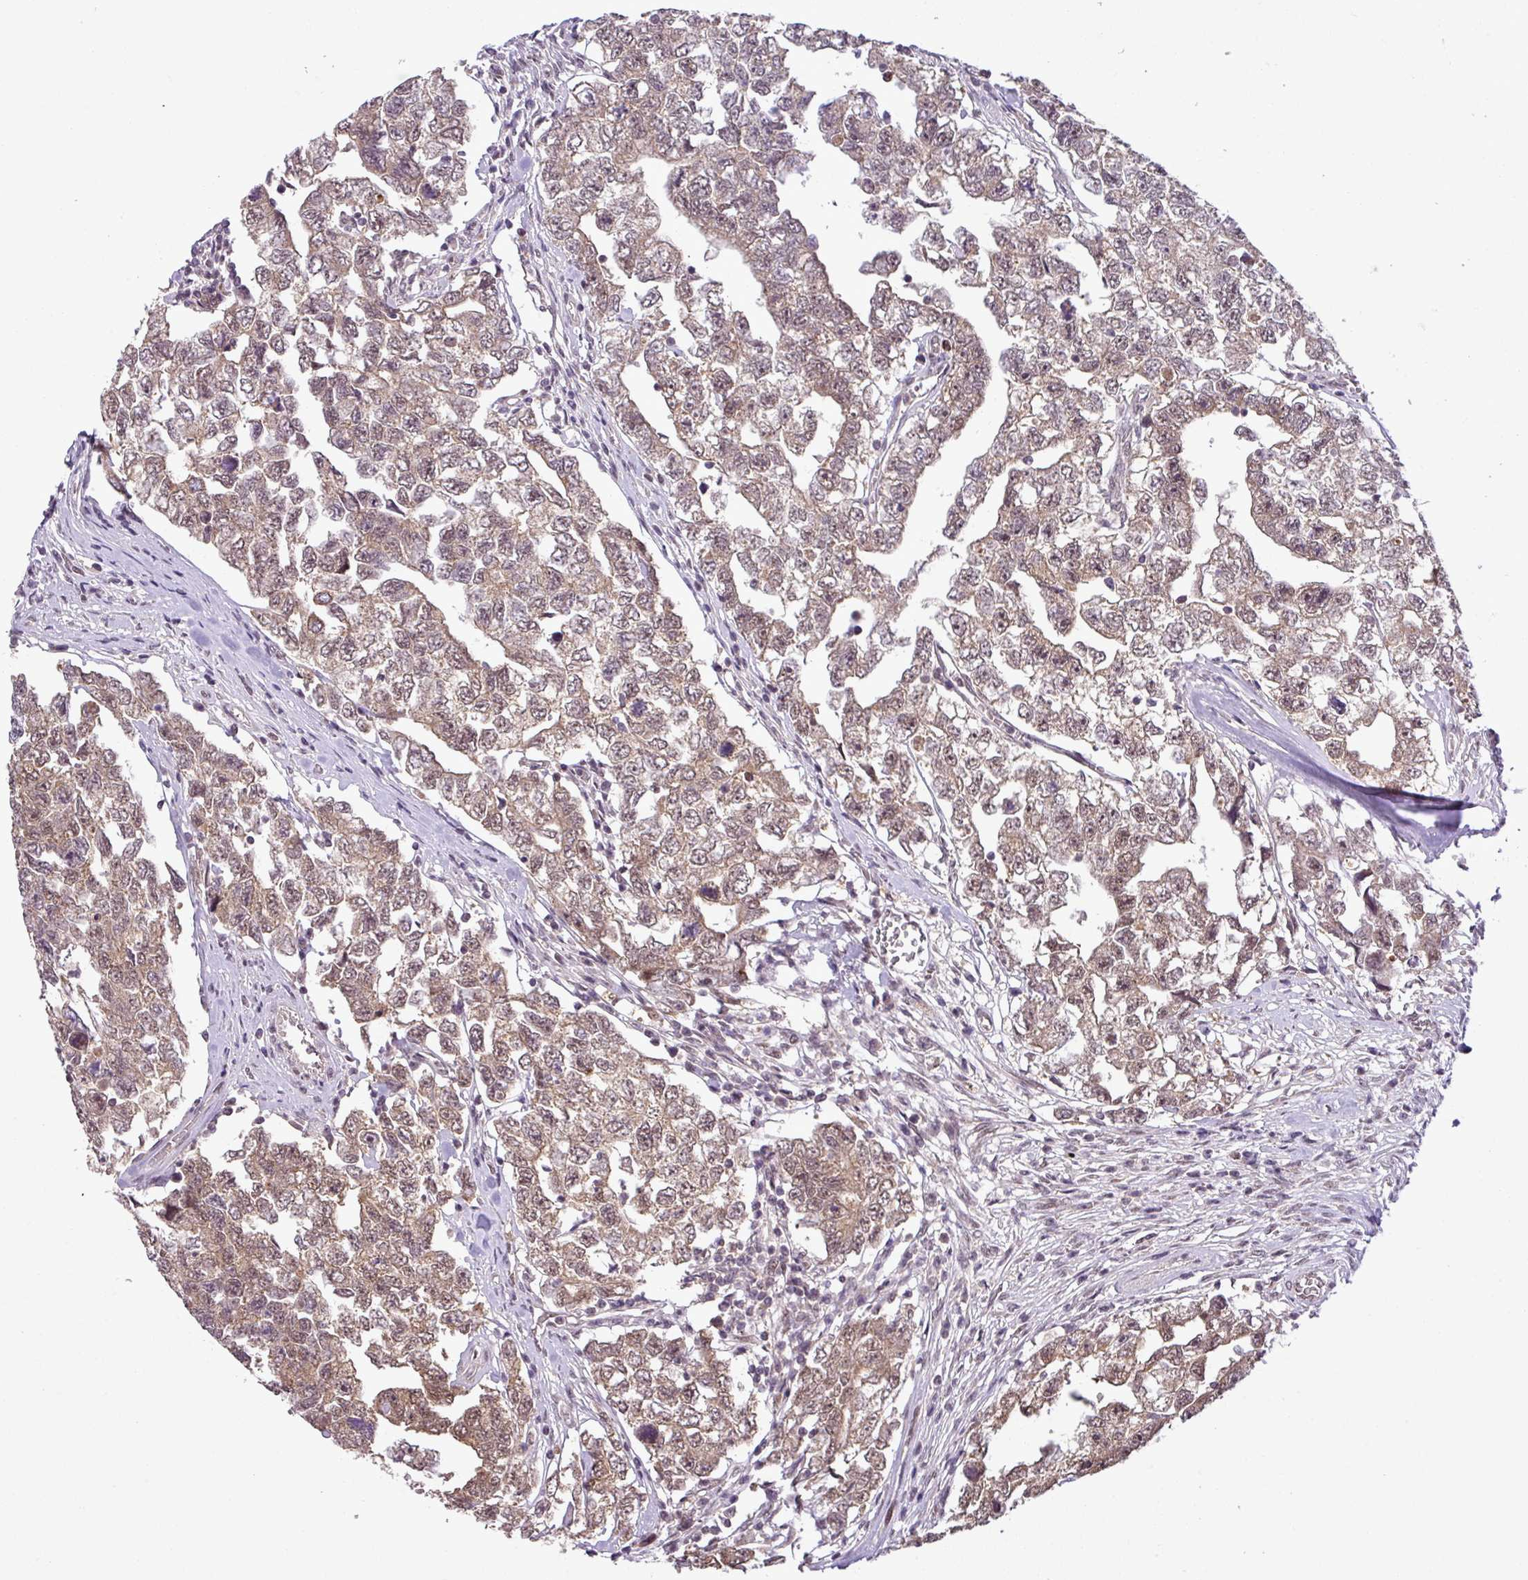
{"staining": {"intensity": "weak", "quantity": ">75%", "location": "cytoplasmic/membranous"}, "tissue": "testis cancer", "cell_type": "Tumor cells", "image_type": "cancer", "snomed": [{"axis": "morphology", "description": "Carcinoma, Embryonal, NOS"}, {"axis": "topography", "description": "Testis"}], "caption": "Testis cancer stained for a protein (brown) shows weak cytoplasmic/membranous positive expression in about >75% of tumor cells.", "gene": "MFHAS1", "patient": {"sex": "male", "age": 22}}